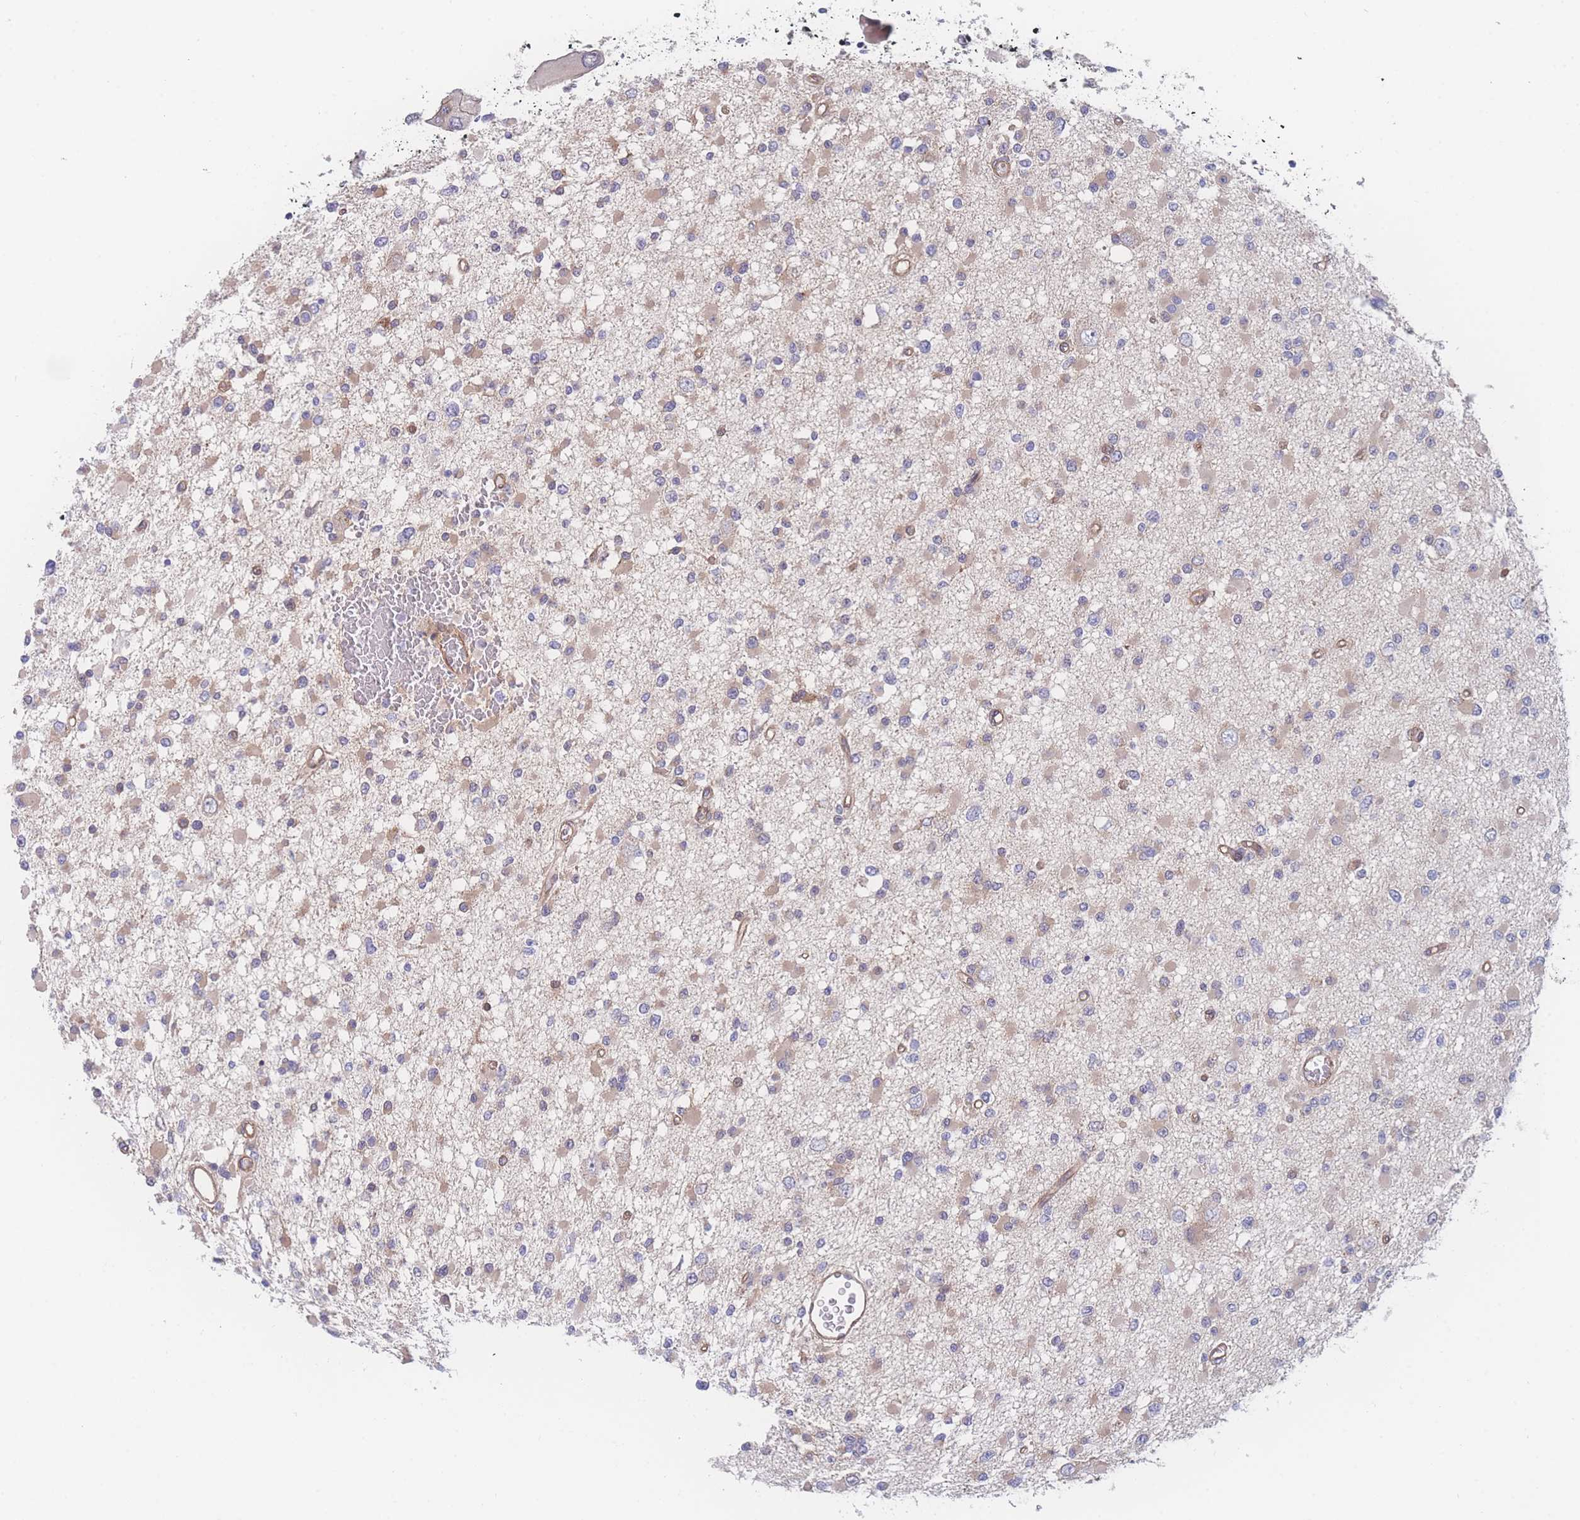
{"staining": {"intensity": "weak", "quantity": ">75%", "location": "cytoplasmic/membranous"}, "tissue": "glioma", "cell_type": "Tumor cells", "image_type": "cancer", "snomed": [{"axis": "morphology", "description": "Glioma, malignant, Low grade"}, {"axis": "topography", "description": "Brain"}], "caption": "Tumor cells reveal weak cytoplasmic/membranous staining in approximately >75% of cells in glioma.", "gene": "CFAP97", "patient": {"sex": "female", "age": 22}}